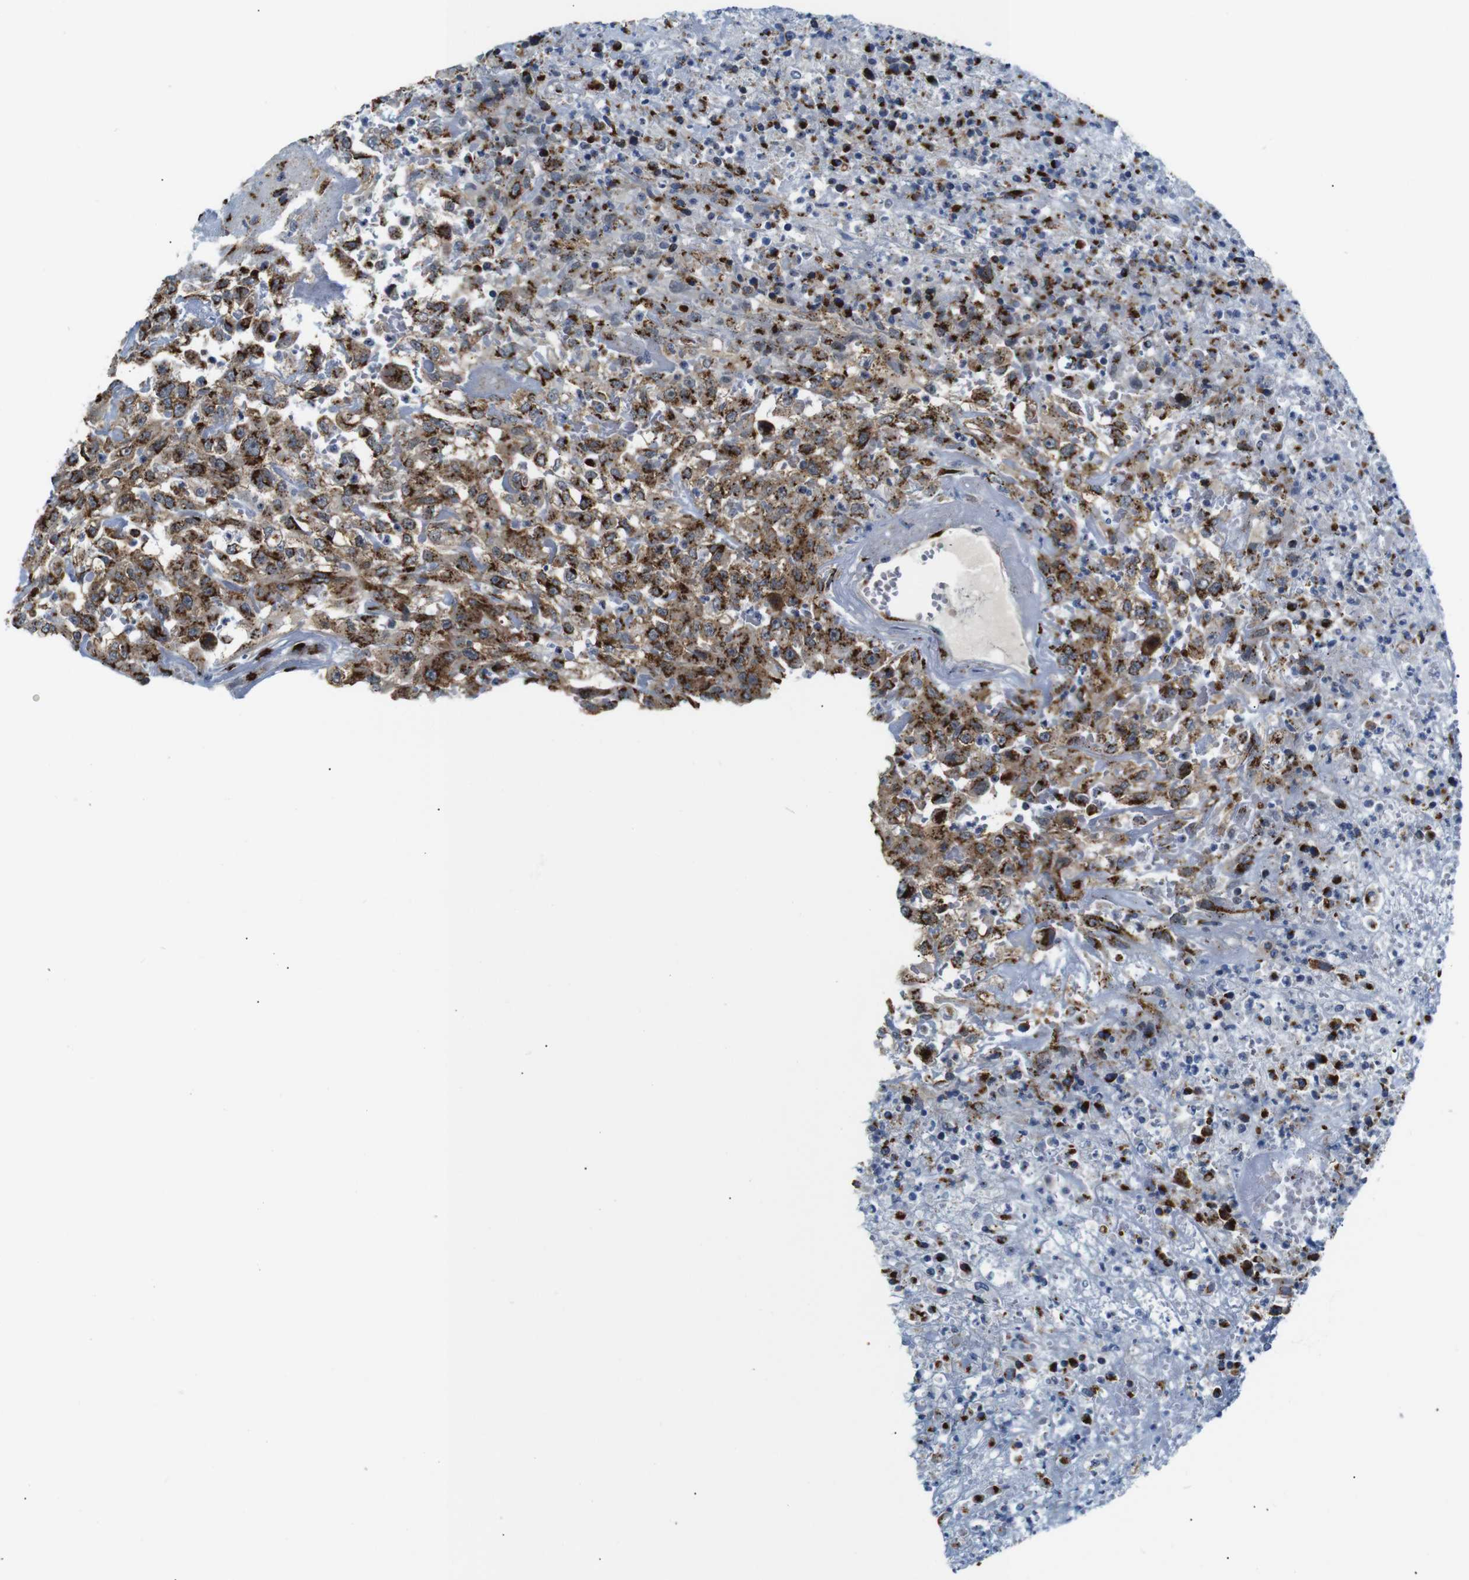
{"staining": {"intensity": "strong", "quantity": ">75%", "location": "cytoplasmic/membranous"}, "tissue": "urothelial cancer", "cell_type": "Tumor cells", "image_type": "cancer", "snomed": [{"axis": "morphology", "description": "Urothelial carcinoma, High grade"}, {"axis": "topography", "description": "Urinary bladder"}], "caption": "Immunohistochemical staining of urothelial cancer displays strong cytoplasmic/membranous protein positivity in about >75% of tumor cells.", "gene": "TGOLN2", "patient": {"sex": "male", "age": 46}}